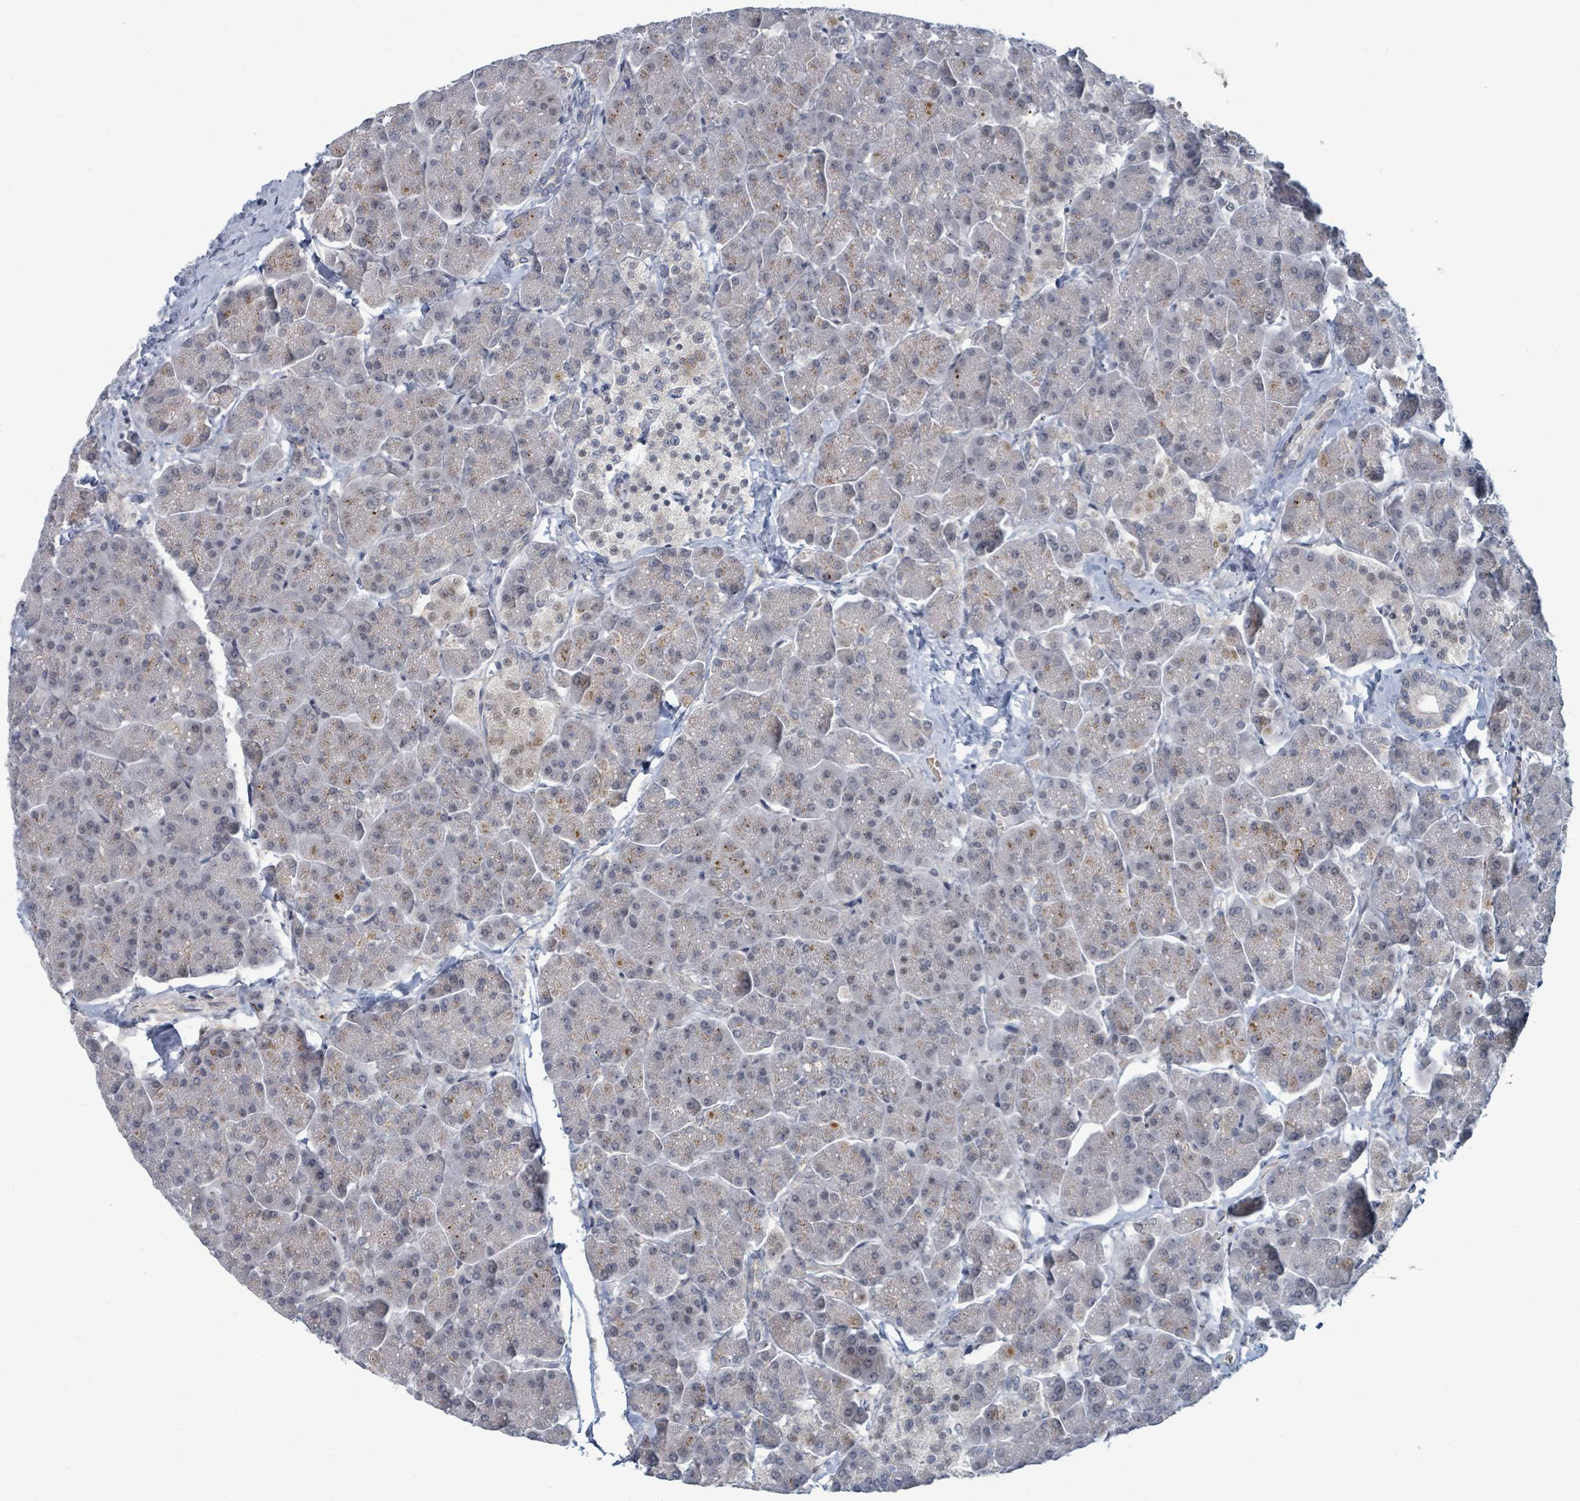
{"staining": {"intensity": "weak", "quantity": "25%-75%", "location": "cytoplasmic/membranous"}, "tissue": "pancreas", "cell_type": "Exocrine glandular cells", "image_type": "normal", "snomed": [{"axis": "morphology", "description": "Normal tissue, NOS"}, {"axis": "topography", "description": "Pancreas"}, {"axis": "topography", "description": "Peripheral nerve tissue"}], "caption": "Pancreas stained with DAB (3,3'-diaminobenzidine) immunohistochemistry reveals low levels of weak cytoplasmic/membranous staining in approximately 25%-75% of exocrine glandular cells.", "gene": "TRDMT1", "patient": {"sex": "male", "age": 54}}